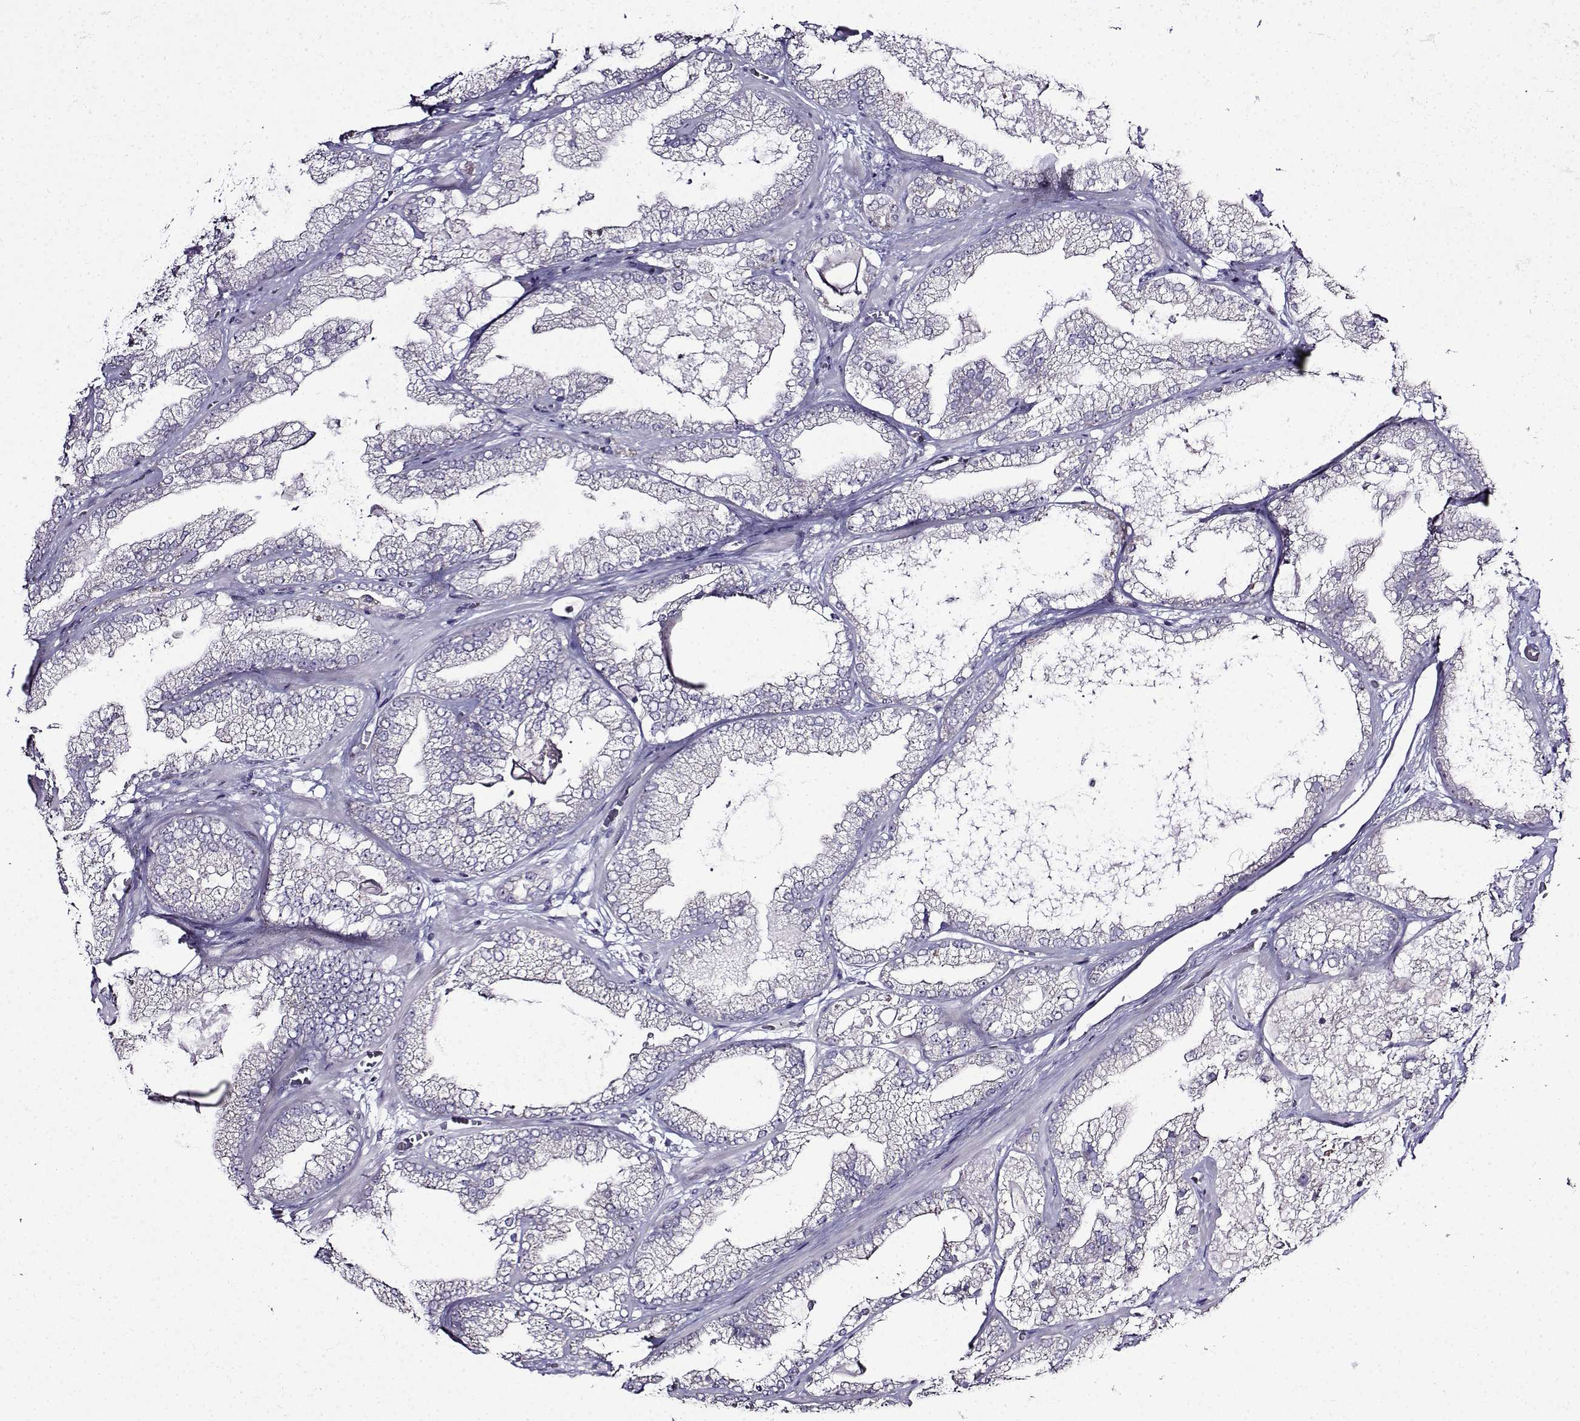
{"staining": {"intensity": "negative", "quantity": "none", "location": "none"}, "tissue": "prostate cancer", "cell_type": "Tumor cells", "image_type": "cancer", "snomed": [{"axis": "morphology", "description": "Adenocarcinoma, Low grade"}, {"axis": "topography", "description": "Prostate"}], "caption": "This is an immunohistochemistry image of human prostate low-grade adenocarcinoma. There is no positivity in tumor cells.", "gene": "TMEM266", "patient": {"sex": "male", "age": 57}}